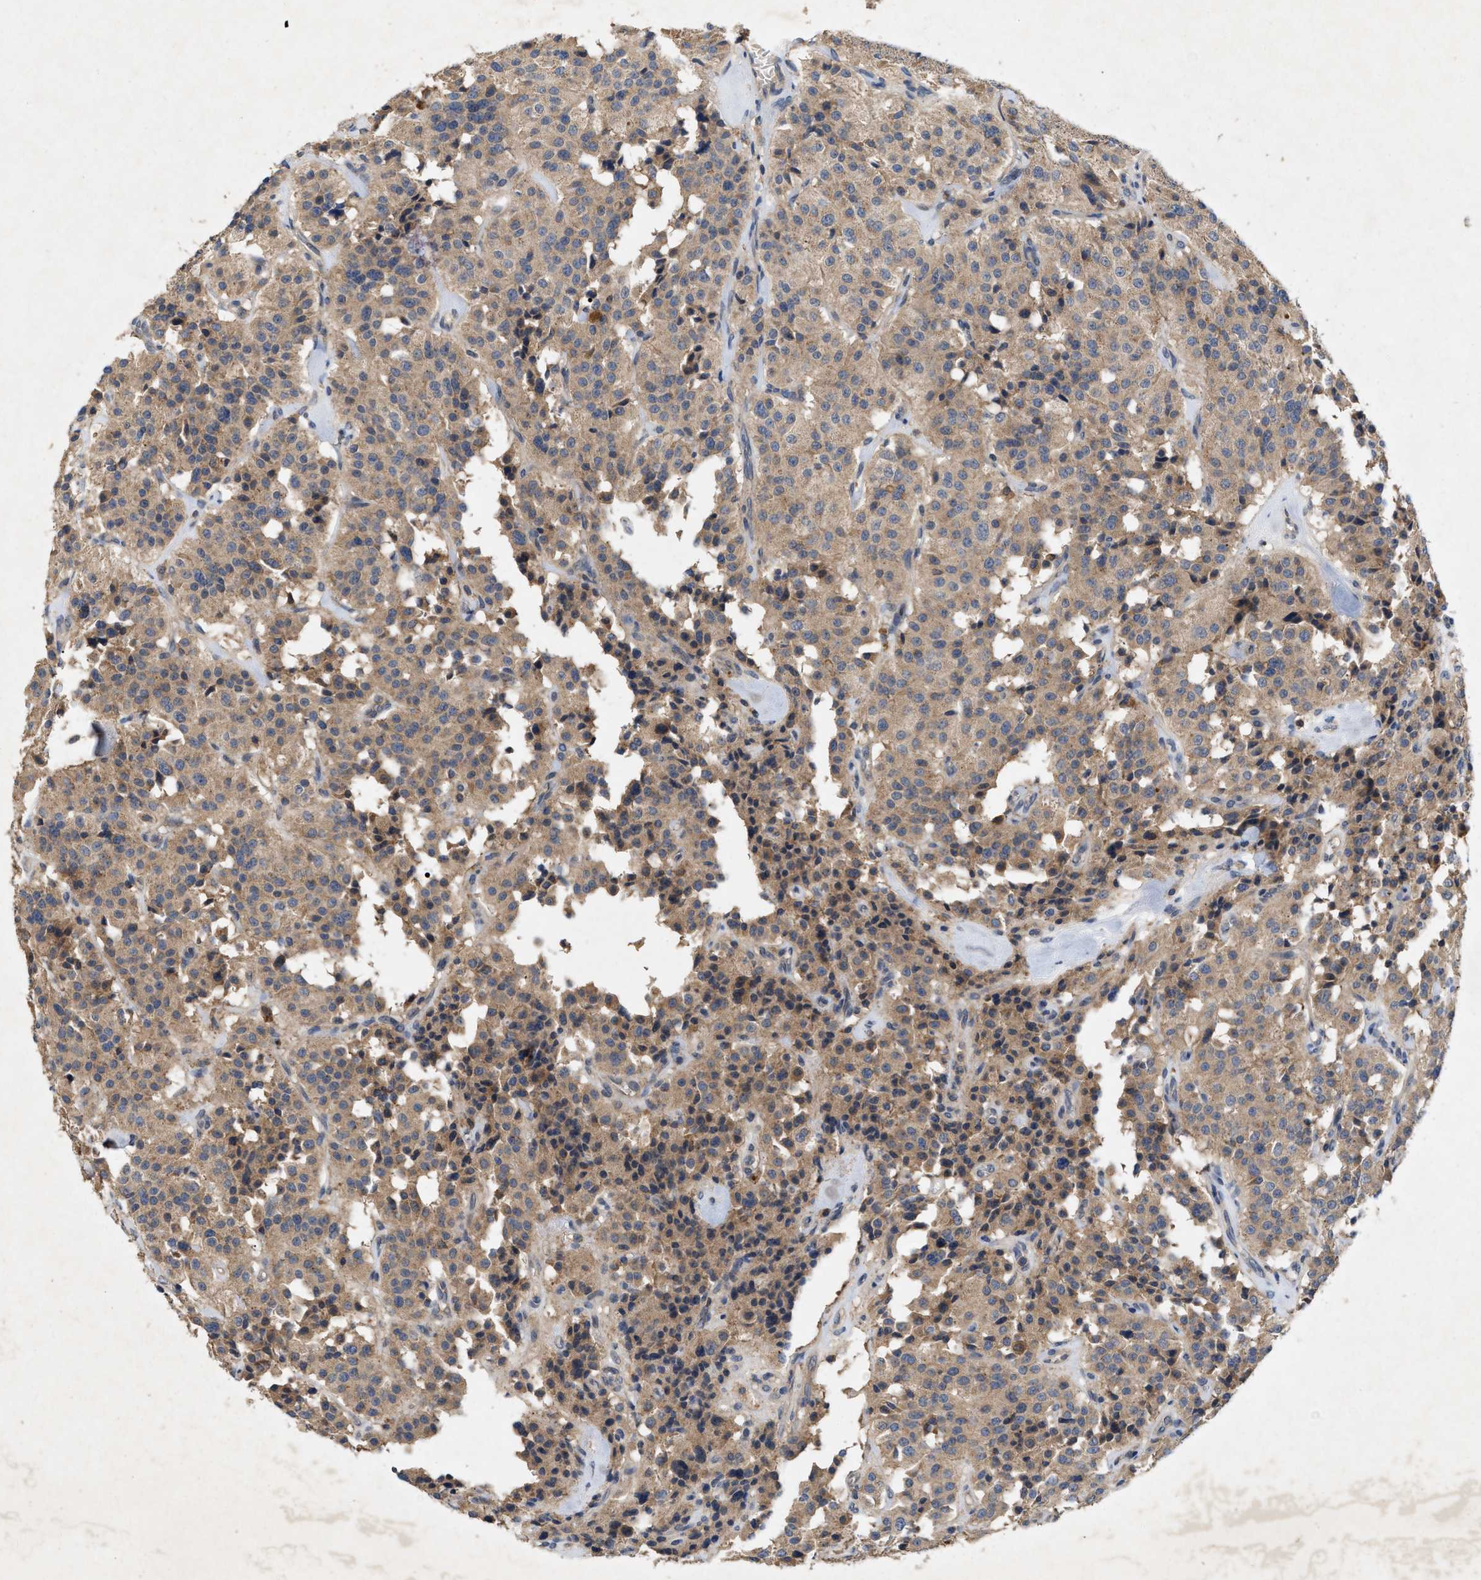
{"staining": {"intensity": "moderate", "quantity": ">75%", "location": "cytoplasmic/membranous"}, "tissue": "carcinoid", "cell_type": "Tumor cells", "image_type": "cancer", "snomed": [{"axis": "morphology", "description": "Carcinoid, malignant, NOS"}, {"axis": "topography", "description": "Lung"}], "caption": "DAB (3,3'-diaminobenzidine) immunohistochemical staining of human carcinoid exhibits moderate cytoplasmic/membranous protein staining in about >75% of tumor cells. (IHC, brightfield microscopy, high magnification).", "gene": "LPAR2", "patient": {"sex": "male", "age": 30}}